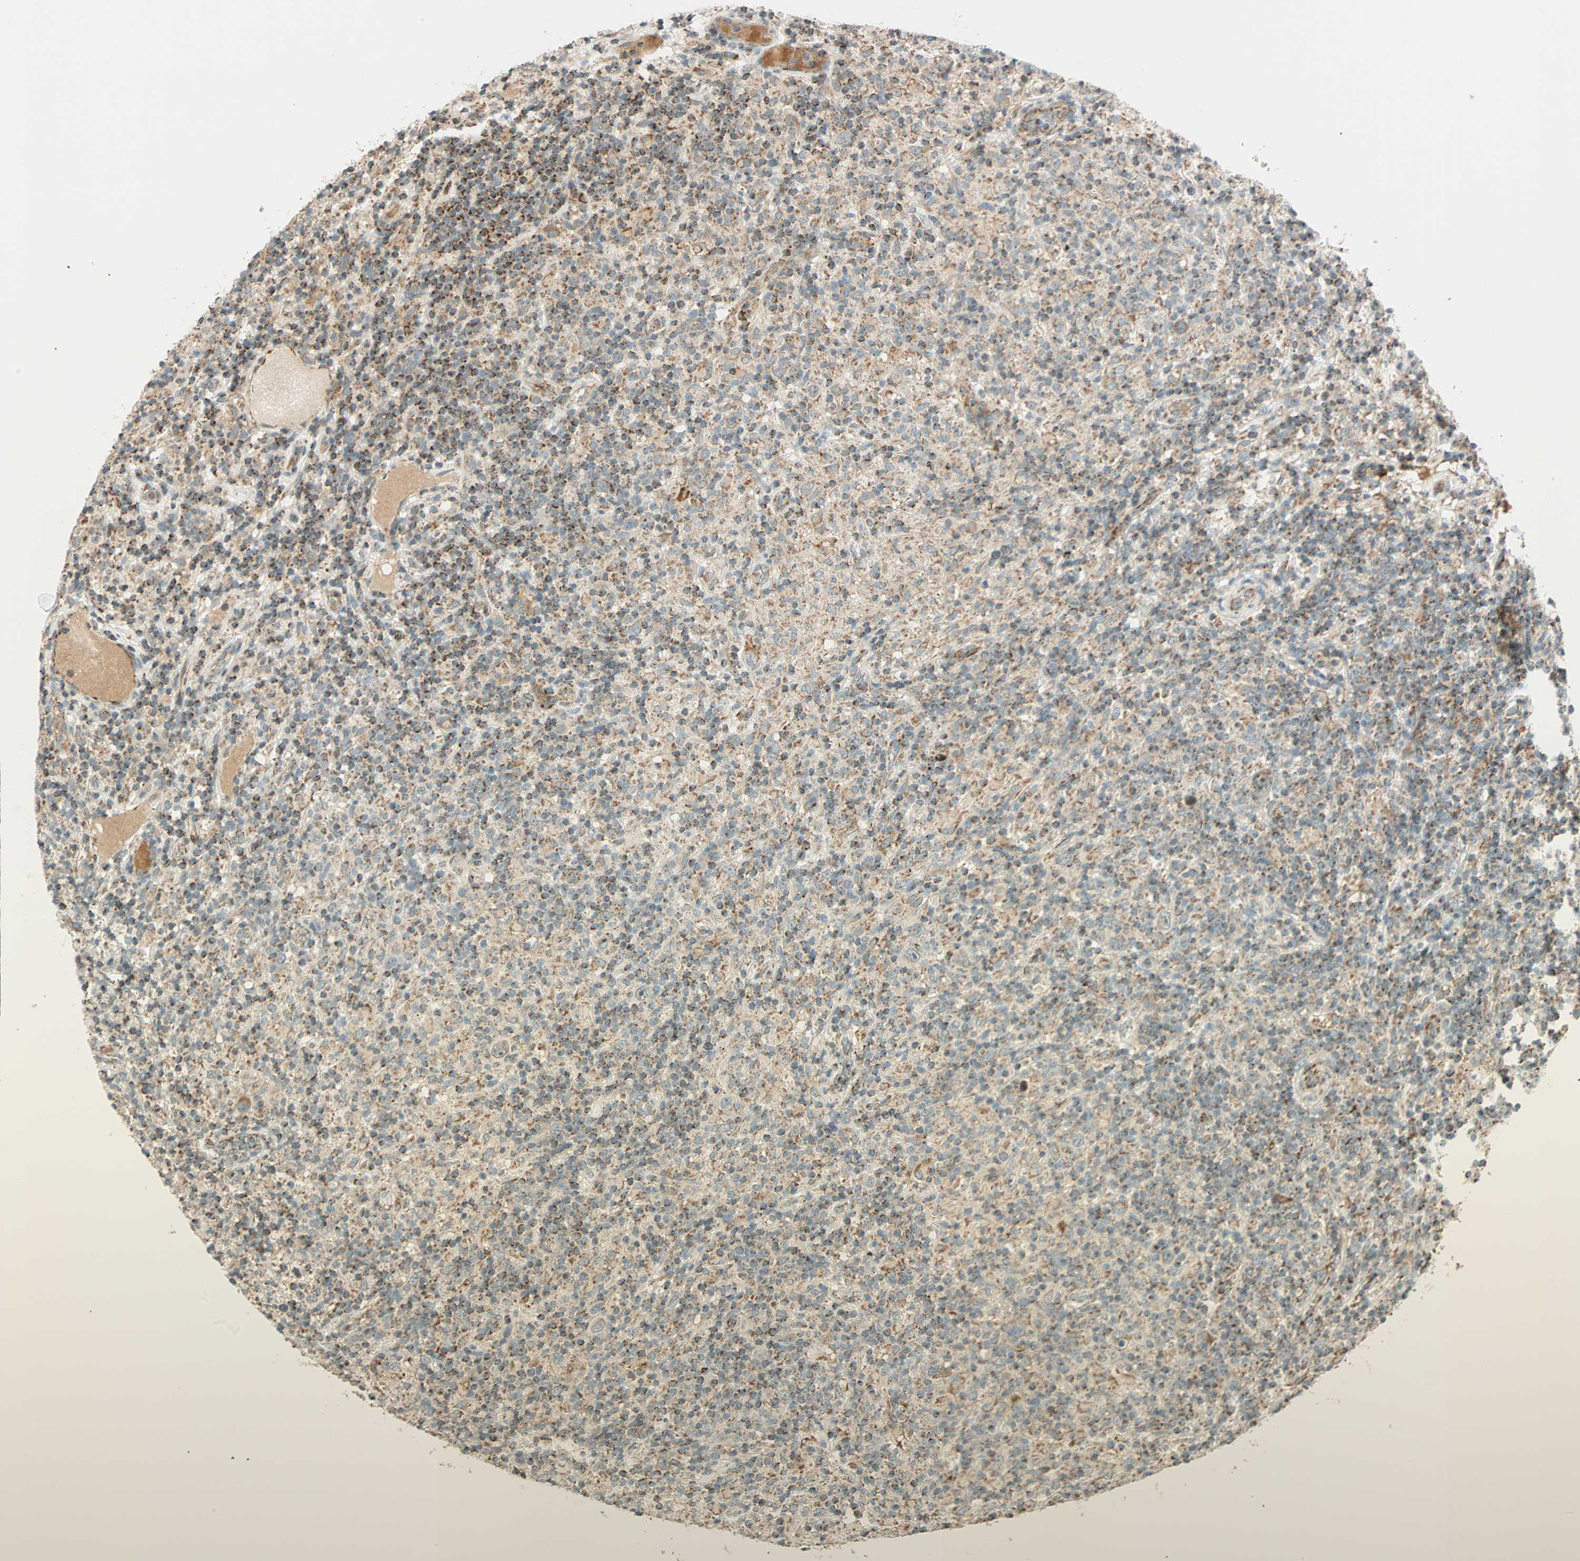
{"staining": {"intensity": "weak", "quantity": ">75%", "location": "cytoplasmic/membranous"}, "tissue": "lymphoma", "cell_type": "Tumor cells", "image_type": "cancer", "snomed": [{"axis": "morphology", "description": "Hodgkin's disease, NOS"}, {"axis": "topography", "description": "Lymph node"}], "caption": "Approximately >75% of tumor cells in human lymphoma show weak cytoplasmic/membranous protein staining as visualized by brown immunohistochemical staining.", "gene": "SPRY4", "patient": {"sex": "male", "age": 70}}